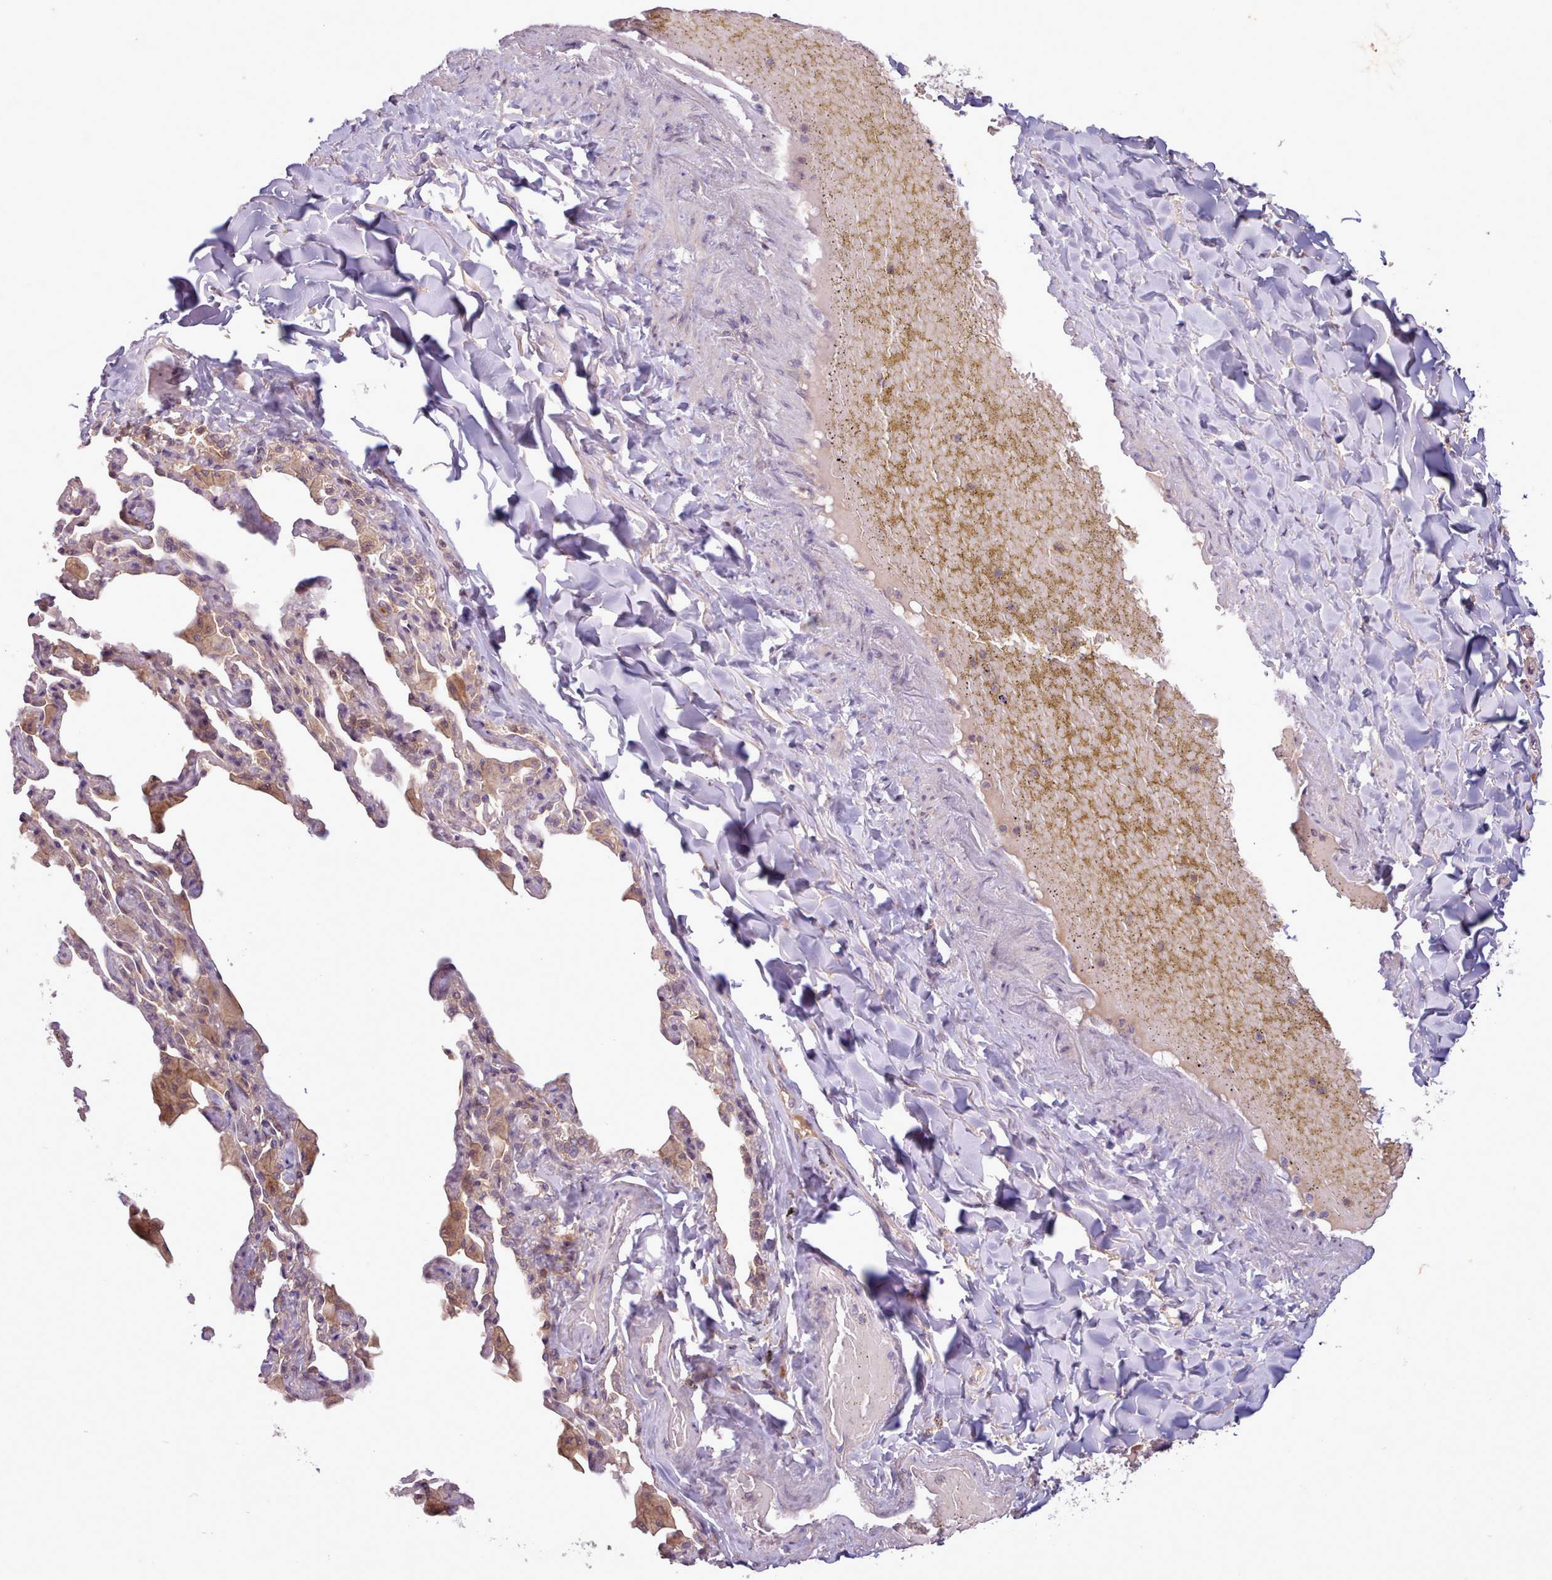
{"staining": {"intensity": "strong", "quantity": "25%-75%", "location": "cytoplasmic/membranous"}, "tissue": "bronchus", "cell_type": "Respiratory epithelial cells", "image_type": "normal", "snomed": [{"axis": "morphology", "description": "Normal tissue, NOS"}, {"axis": "morphology", "description": "Inflammation, NOS"}, {"axis": "topography", "description": "Lung"}], "caption": "Immunohistochemistry image of benign human bronchus stained for a protein (brown), which displays high levels of strong cytoplasmic/membranous staining in about 25%-75% of respiratory epithelial cells.", "gene": "NMRK1", "patient": {"sex": "female", "age": 46}}